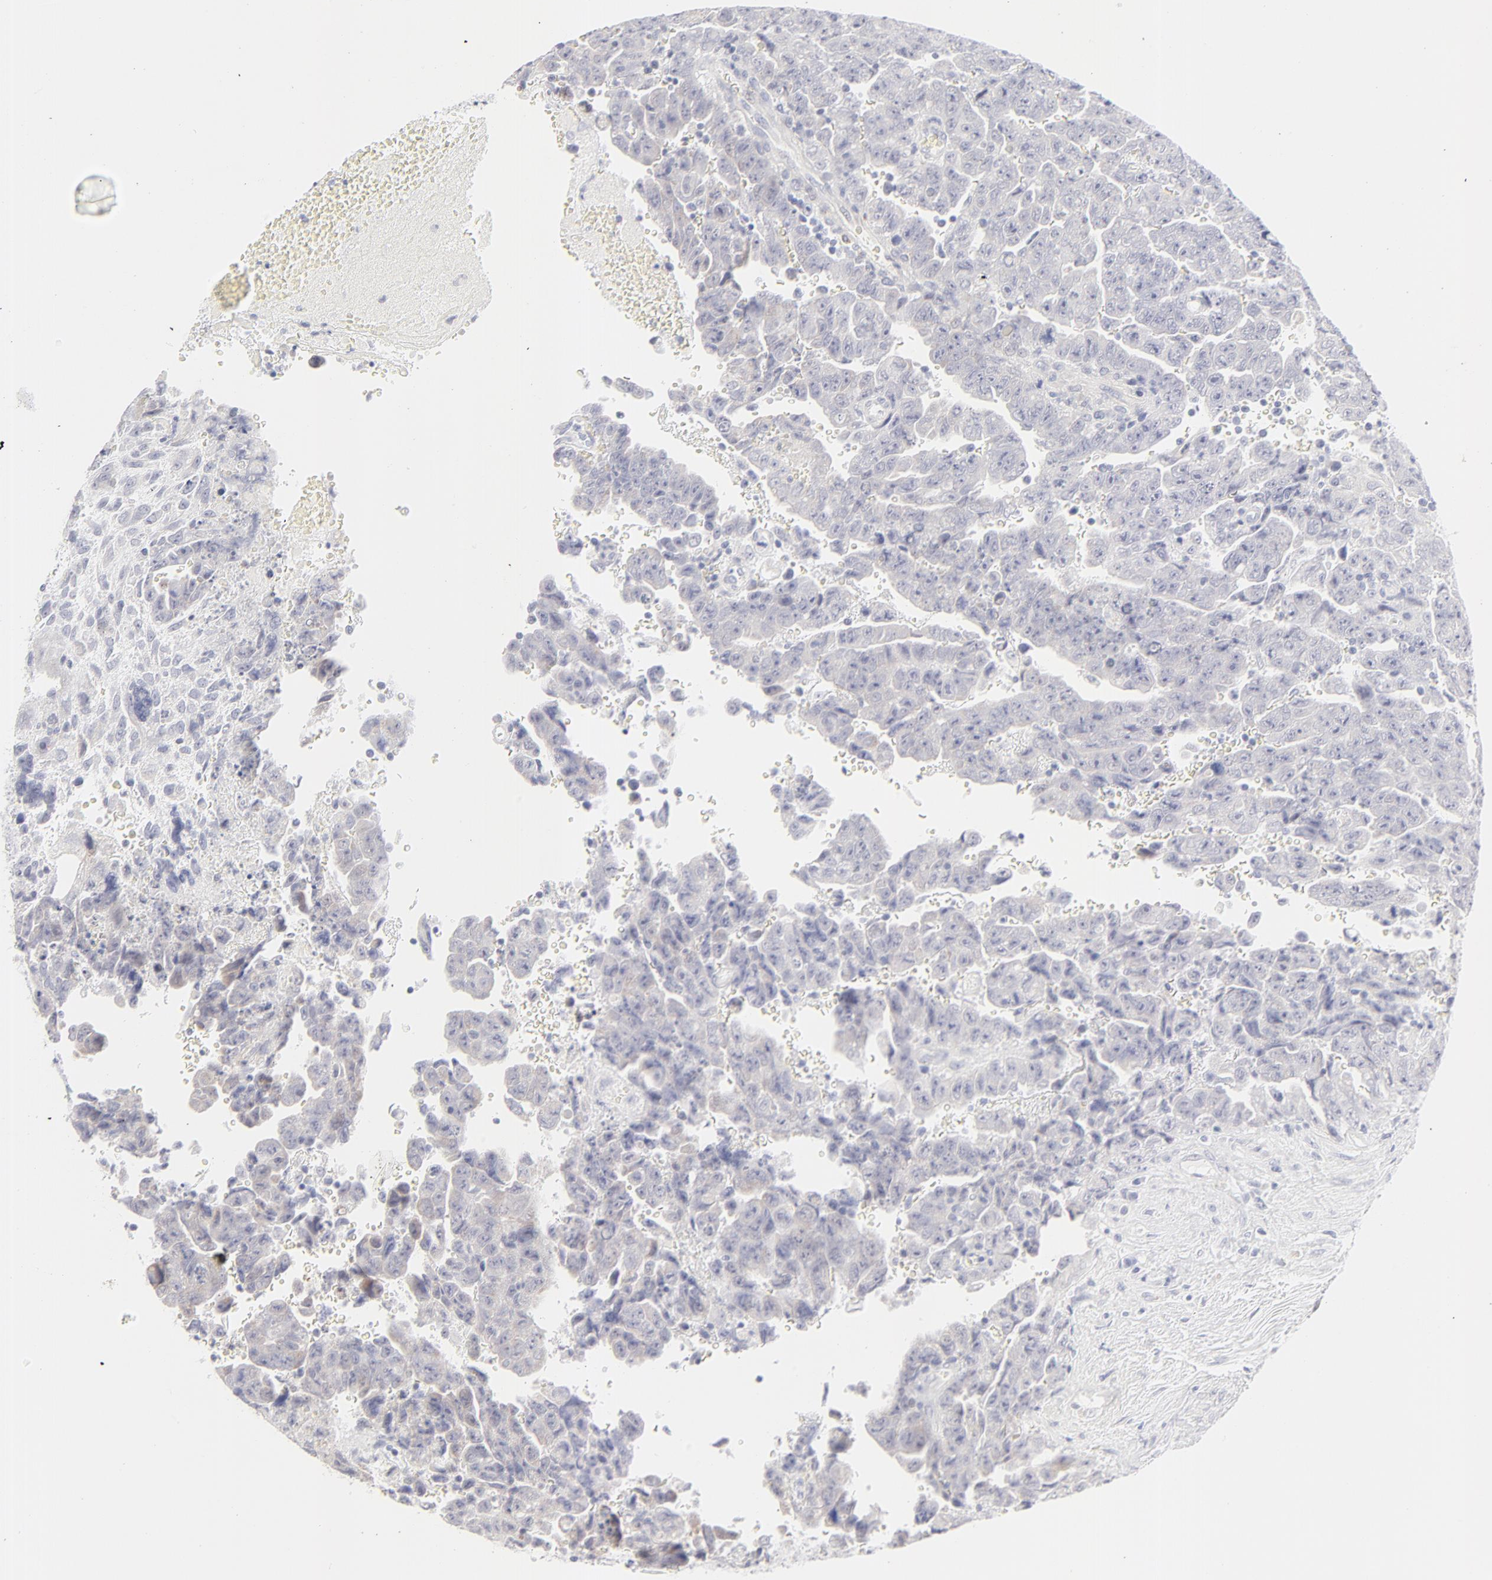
{"staining": {"intensity": "negative", "quantity": "none", "location": "none"}, "tissue": "testis cancer", "cell_type": "Tumor cells", "image_type": "cancer", "snomed": [{"axis": "morphology", "description": "Carcinoma, Embryonal, NOS"}, {"axis": "topography", "description": "Testis"}], "caption": "Embryonal carcinoma (testis) was stained to show a protein in brown. There is no significant staining in tumor cells.", "gene": "NPNT", "patient": {"sex": "male", "age": 28}}